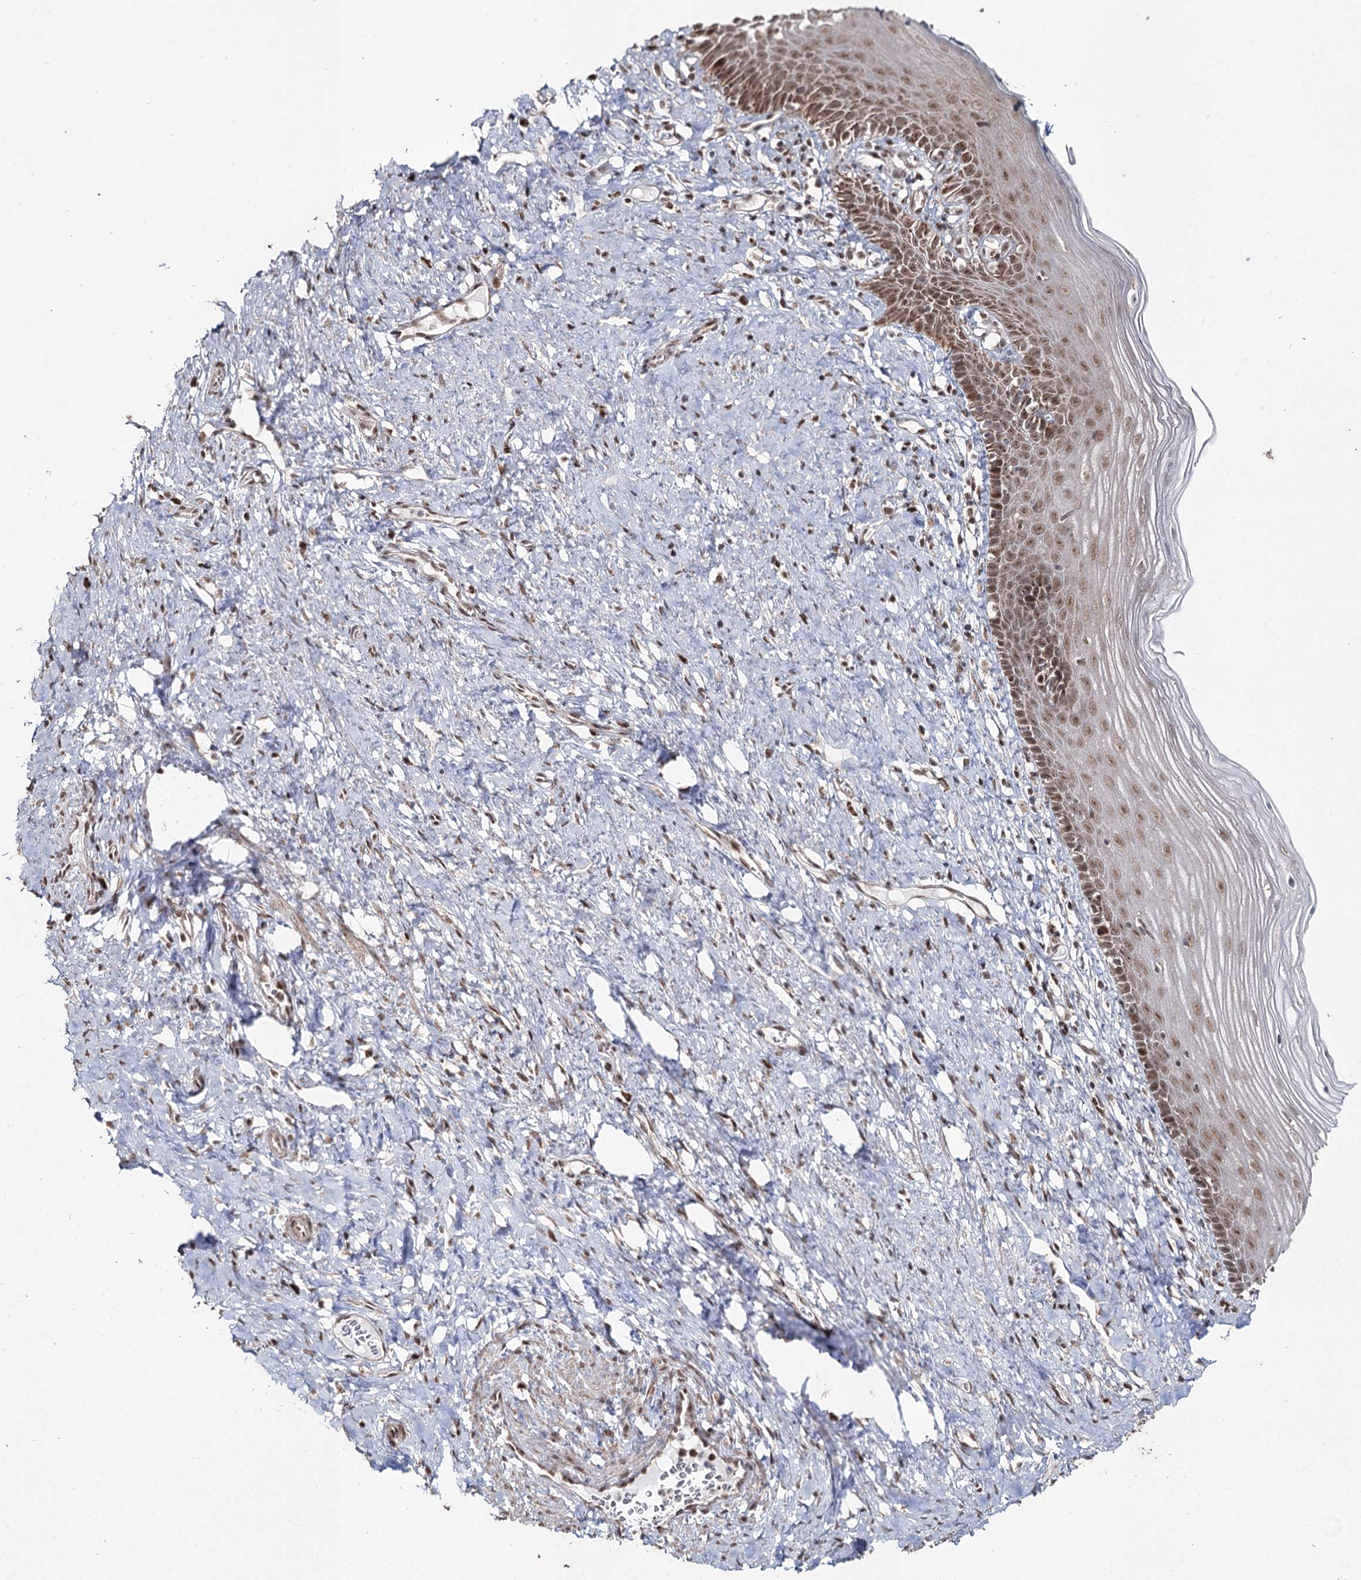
{"staining": {"intensity": "moderate", "quantity": ">75%", "location": "cytoplasmic/membranous,nuclear"}, "tissue": "cervix", "cell_type": "Glandular cells", "image_type": "normal", "snomed": [{"axis": "morphology", "description": "Normal tissue, NOS"}, {"axis": "topography", "description": "Cervix"}], "caption": "Immunohistochemical staining of benign cervix displays >75% levels of moderate cytoplasmic/membranous,nuclear protein staining in about >75% of glandular cells. (IHC, brightfield microscopy, high magnification).", "gene": "PDHX", "patient": {"sex": "female", "age": 42}}